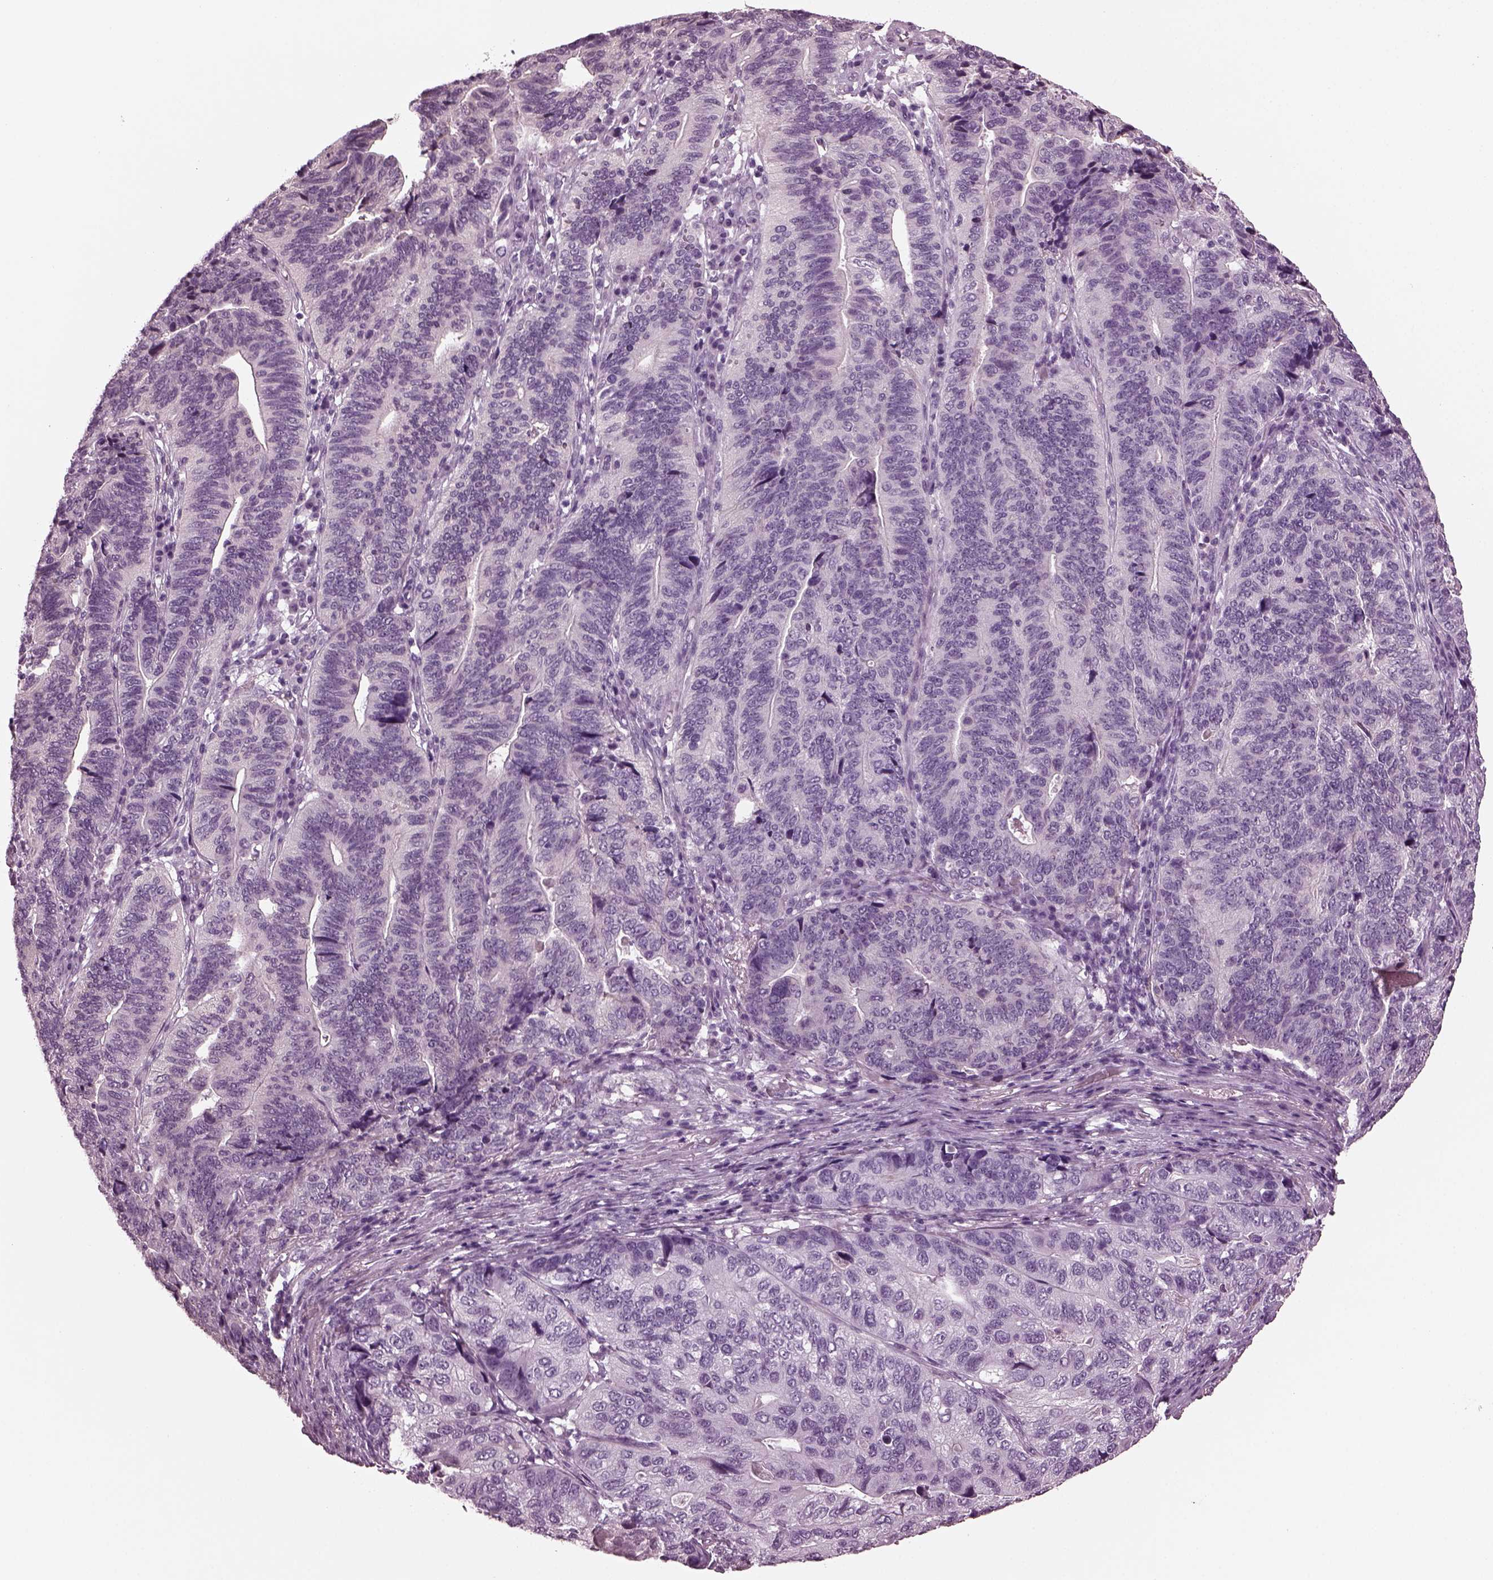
{"staining": {"intensity": "negative", "quantity": "none", "location": "none"}, "tissue": "stomach cancer", "cell_type": "Tumor cells", "image_type": "cancer", "snomed": [{"axis": "morphology", "description": "Adenocarcinoma, NOS"}, {"axis": "topography", "description": "Stomach, upper"}], "caption": "Adenocarcinoma (stomach) was stained to show a protein in brown. There is no significant positivity in tumor cells.", "gene": "MIB2", "patient": {"sex": "female", "age": 67}}